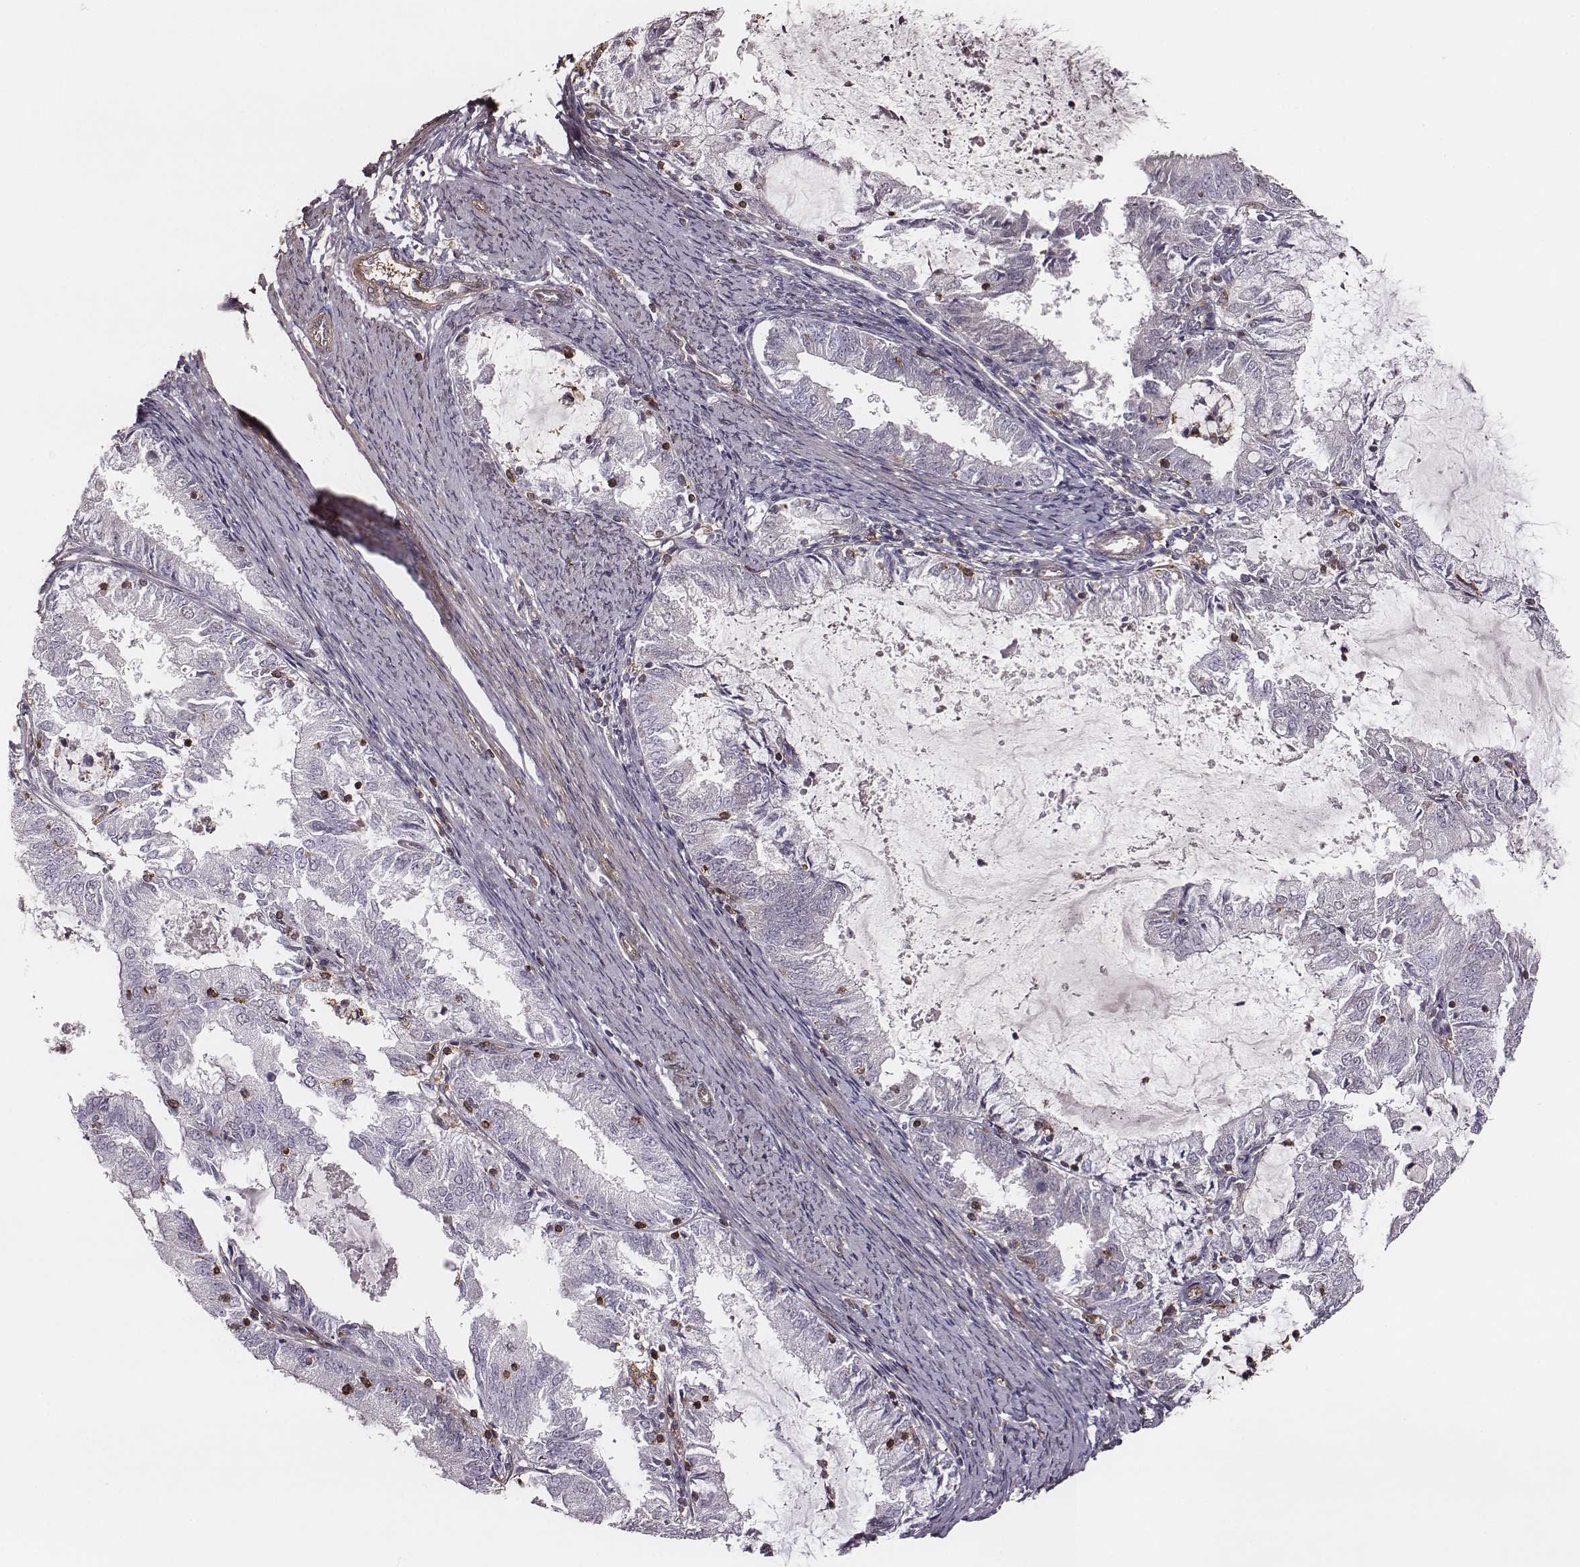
{"staining": {"intensity": "negative", "quantity": "none", "location": "none"}, "tissue": "endometrial cancer", "cell_type": "Tumor cells", "image_type": "cancer", "snomed": [{"axis": "morphology", "description": "Adenocarcinoma, NOS"}, {"axis": "topography", "description": "Endometrium"}], "caption": "This is an immunohistochemistry histopathology image of endometrial cancer. There is no positivity in tumor cells.", "gene": "ZYX", "patient": {"sex": "female", "age": 57}}